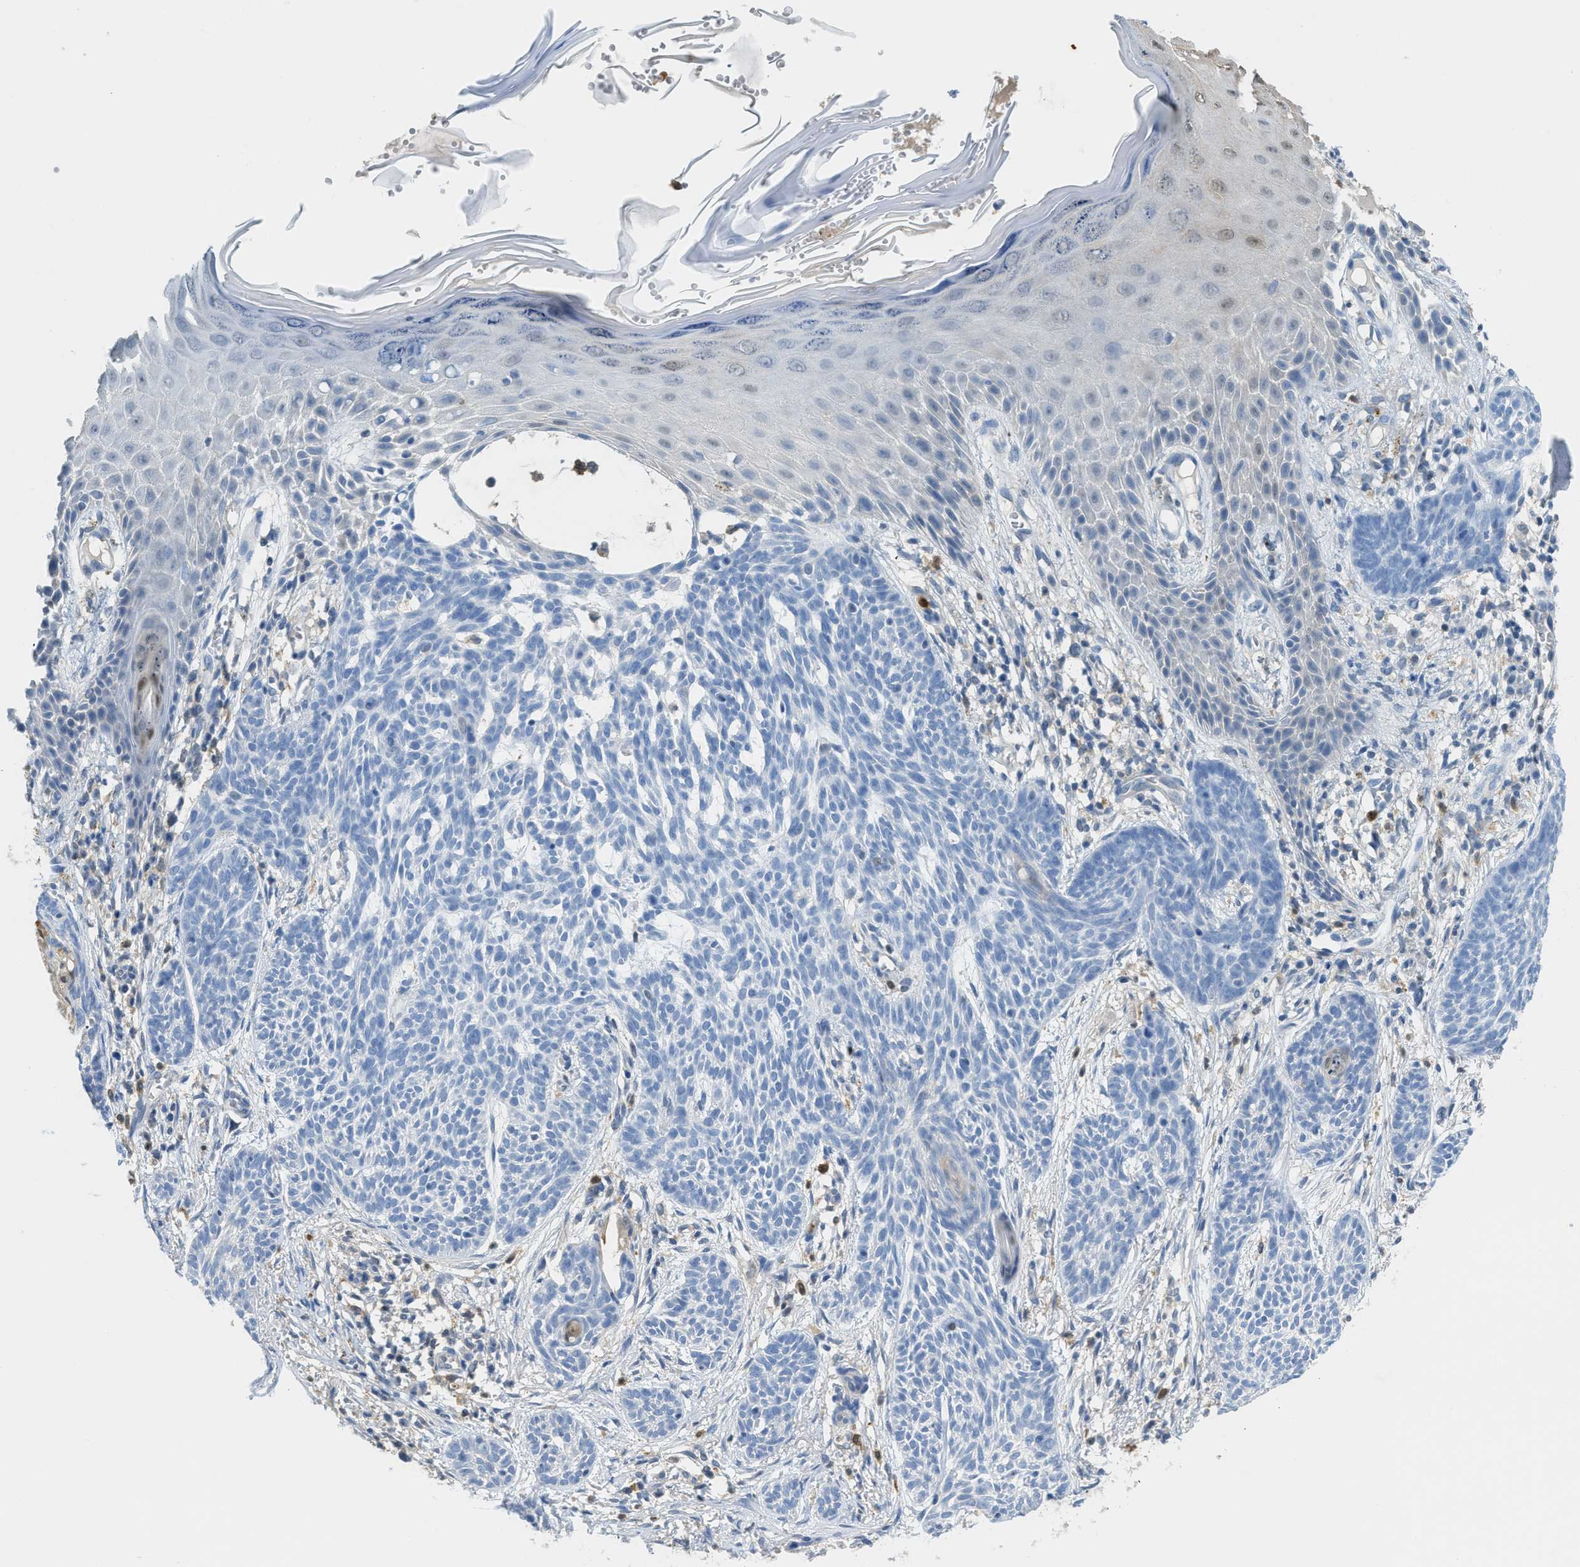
{"staining": {"intensity": "negative", "quantity": "none", "location": "none"}, "tissue": "skin cancer", "cell_type": "Tumor cells", "image_type": "cancer", "snomed": [{"axis": "morphology", "description": "Basal cell carcinoma"}, {"axis": "topography", "description": "Skin"}], "caption": "Immunohistochemistry image of human skin cancer stained for a protein (brown), which displays no staining in tumor cells.", "gene": "SERPINB1", "patient": {"sex": "female", "age": 59}}